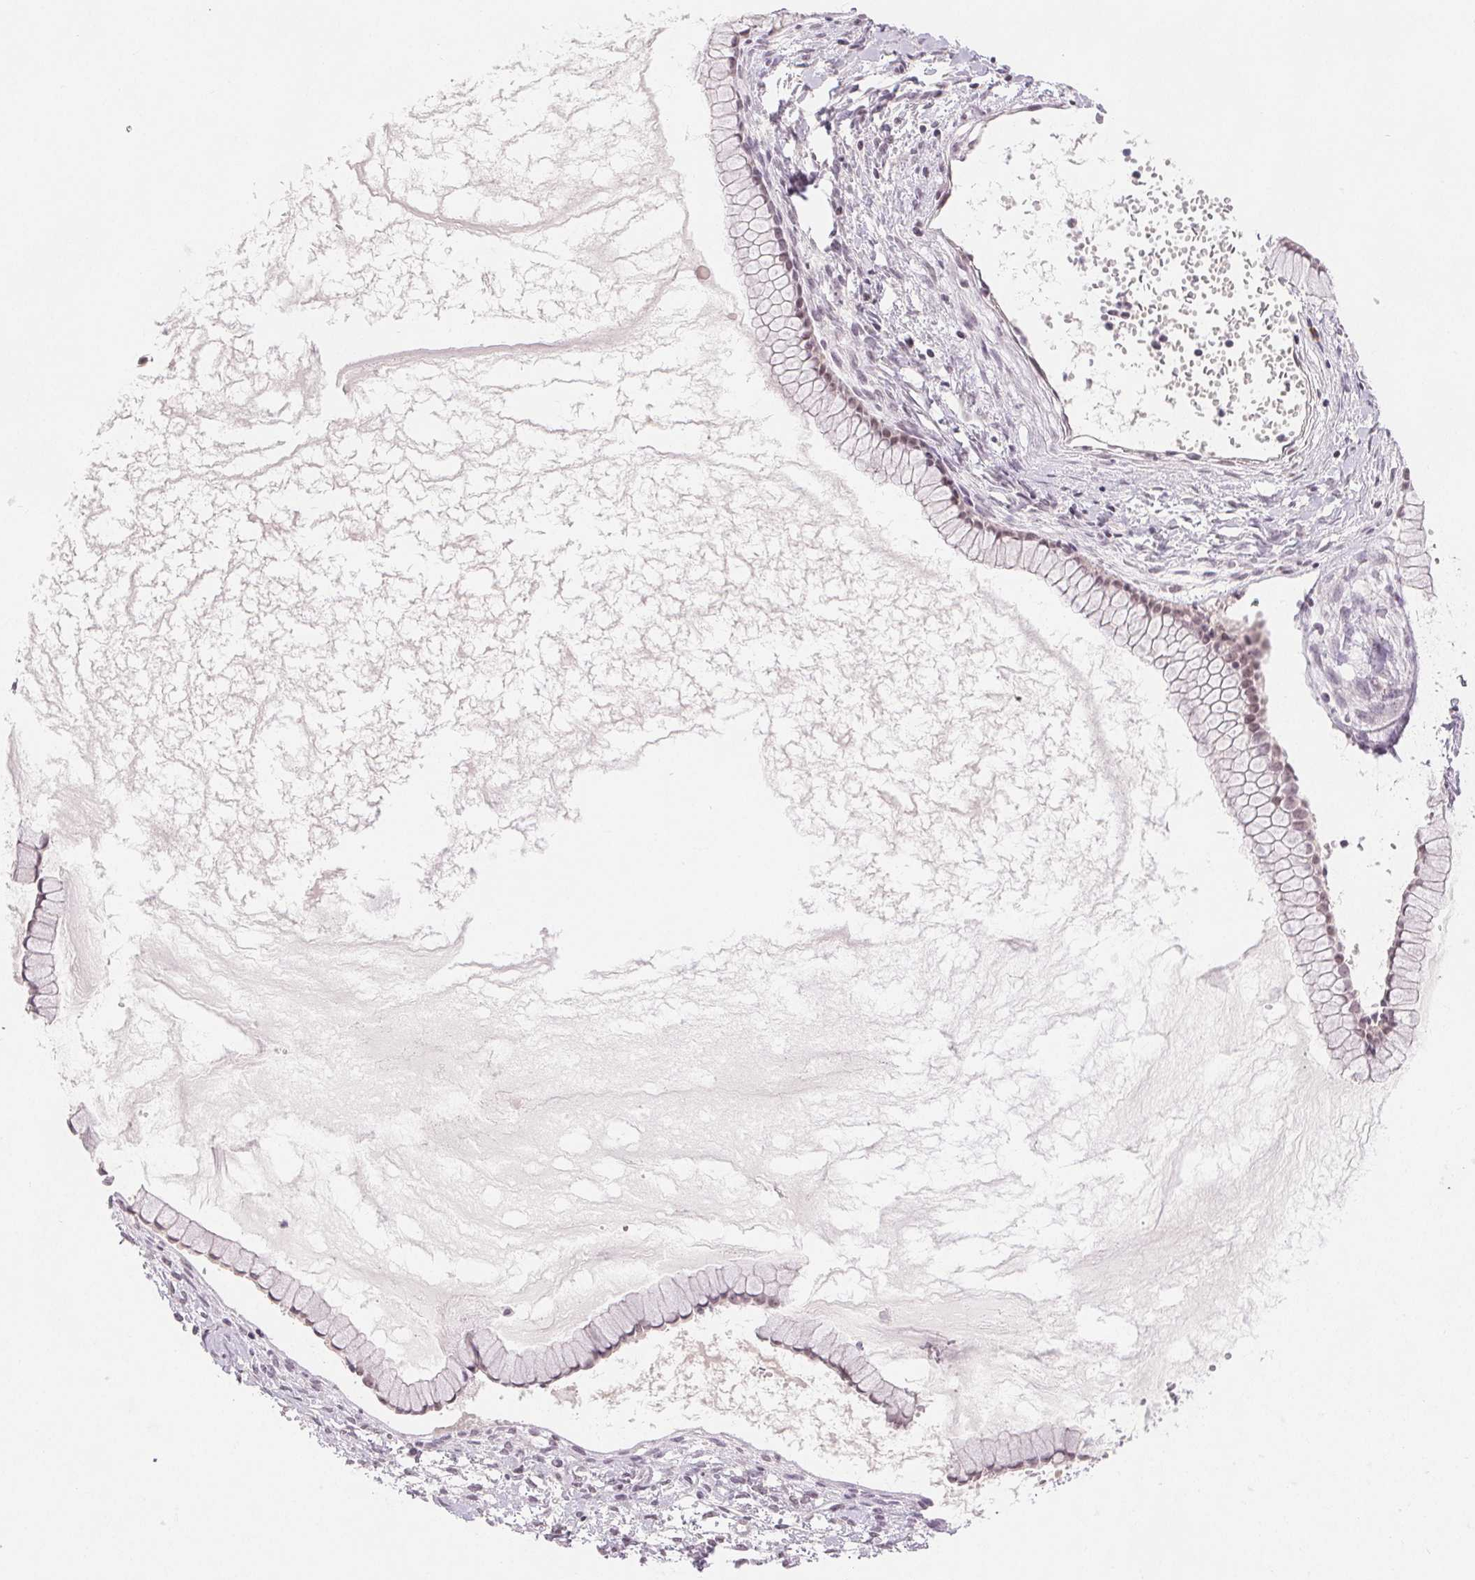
{"staining": {"intensity": "weak", "quantity": ">75%", "location": "nuclear"}, "tissue": "ovarian cancer", "cell_type": "Tumor cells", "image_type": "cancer", "snomed": [{"axis": "morphology", "description": "Cystadenocarcinoma, mucinous, NOS"}, {"axis": "topography", "description": "Ovary"}], "caption": "Immunohistochemistry micrograph of human ovarian cancer stained for a protein (brown), which reveals low levels of weak nuclear staining in about >75% of tumor cells.", "gene": "DEK", "patient": {"sex": "female", "age": 41}}